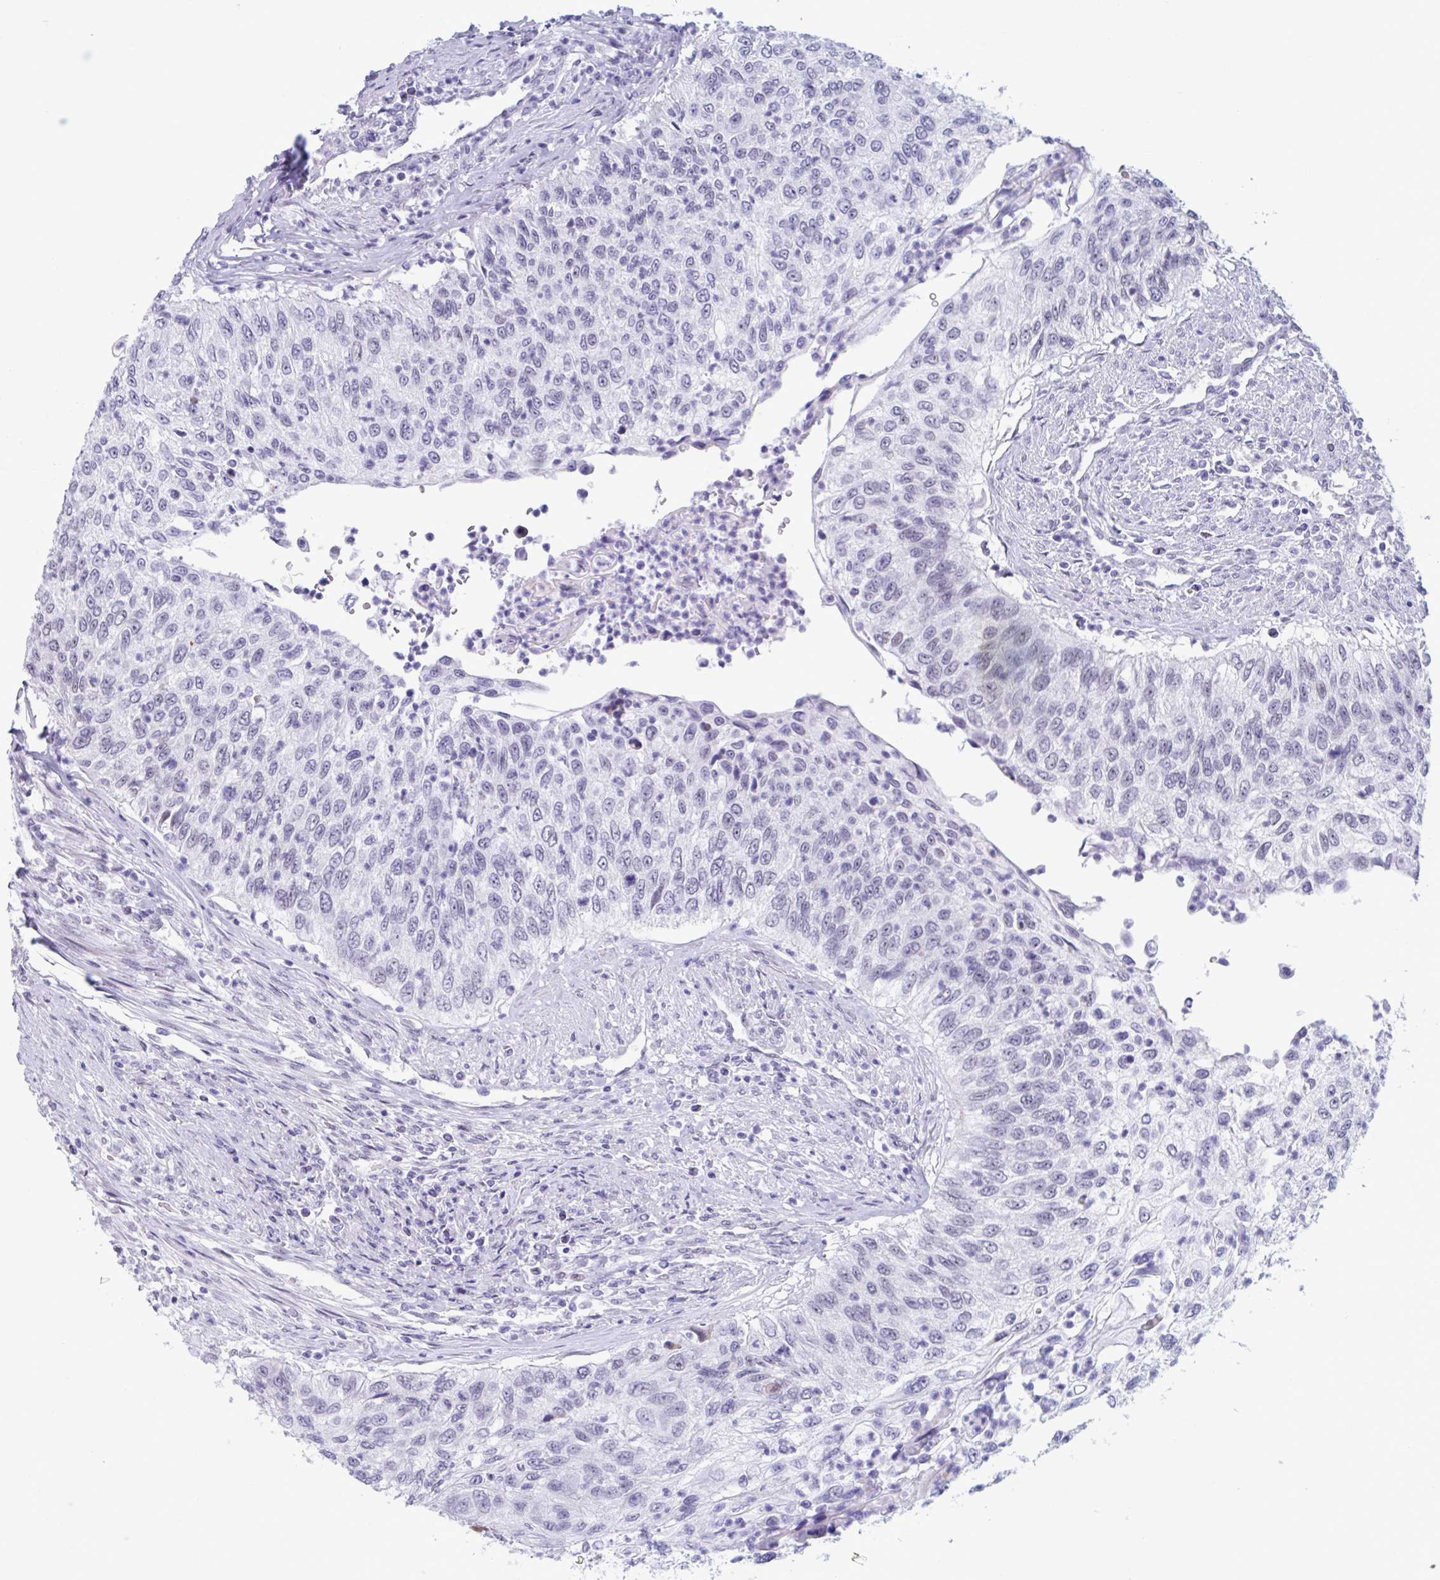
{"staining": {"intensity": "negative", "quantity": "none", "location": "none"}, "tissue": "urothelial cancer", "cell_type": "Tumor cells", "image_type": "cancer", "snomed": [{"axis": "morphology", "description": "Urothelial carcinoma, High grade"}, {"axis": "topography", "description": "Urinary bladder"}], "caption": "This is a photomicrograph of immunohistochemistry (IHC) staining of high-grade urothelial carcinoma, which shows no positivity in tumor cells. (IHC, brightfield microscopy, high magnification).", "gene": "MSMB", "patient": {"sex": "female", "age": 60}}